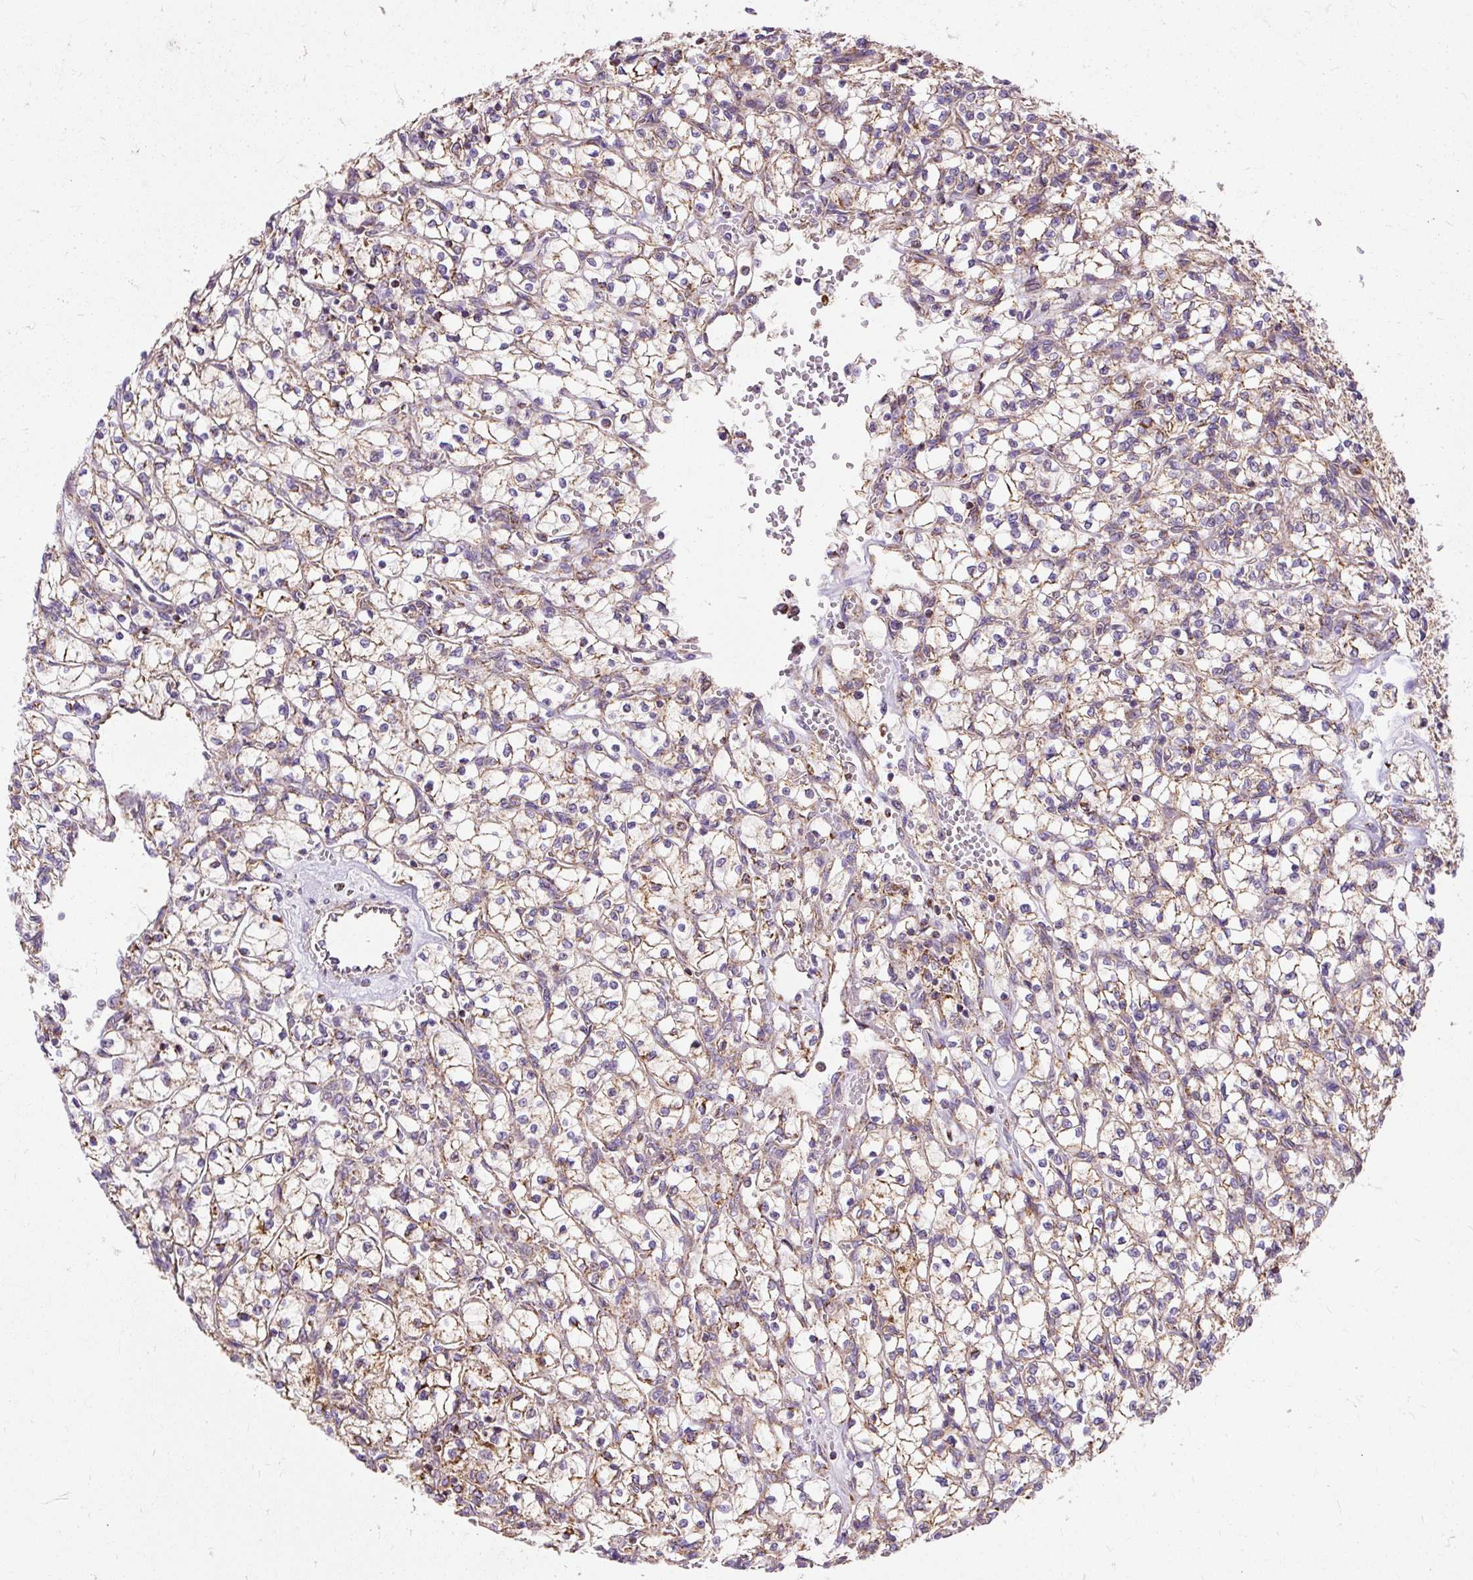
{"staining": {"intensity": "moderate", "quantity": ">75%", "location": "cytoplasmic/membranous"}, "tissue": "renal cancer", "cell_type": "Tumor cells", "image_type": "cancer", "snomed": [{"axis": "morphology", "description": "Adenocarcinoma, NOS"}, {"axis": "topography", "description": "Kidney"}], "caption": "Renal adenocarcinoma stained for a protein displays moderate cytoplasmic/membranous positivity in tumor cells.", "gene": "CEP290", "patient": {"sex": "female", "age": 64}}